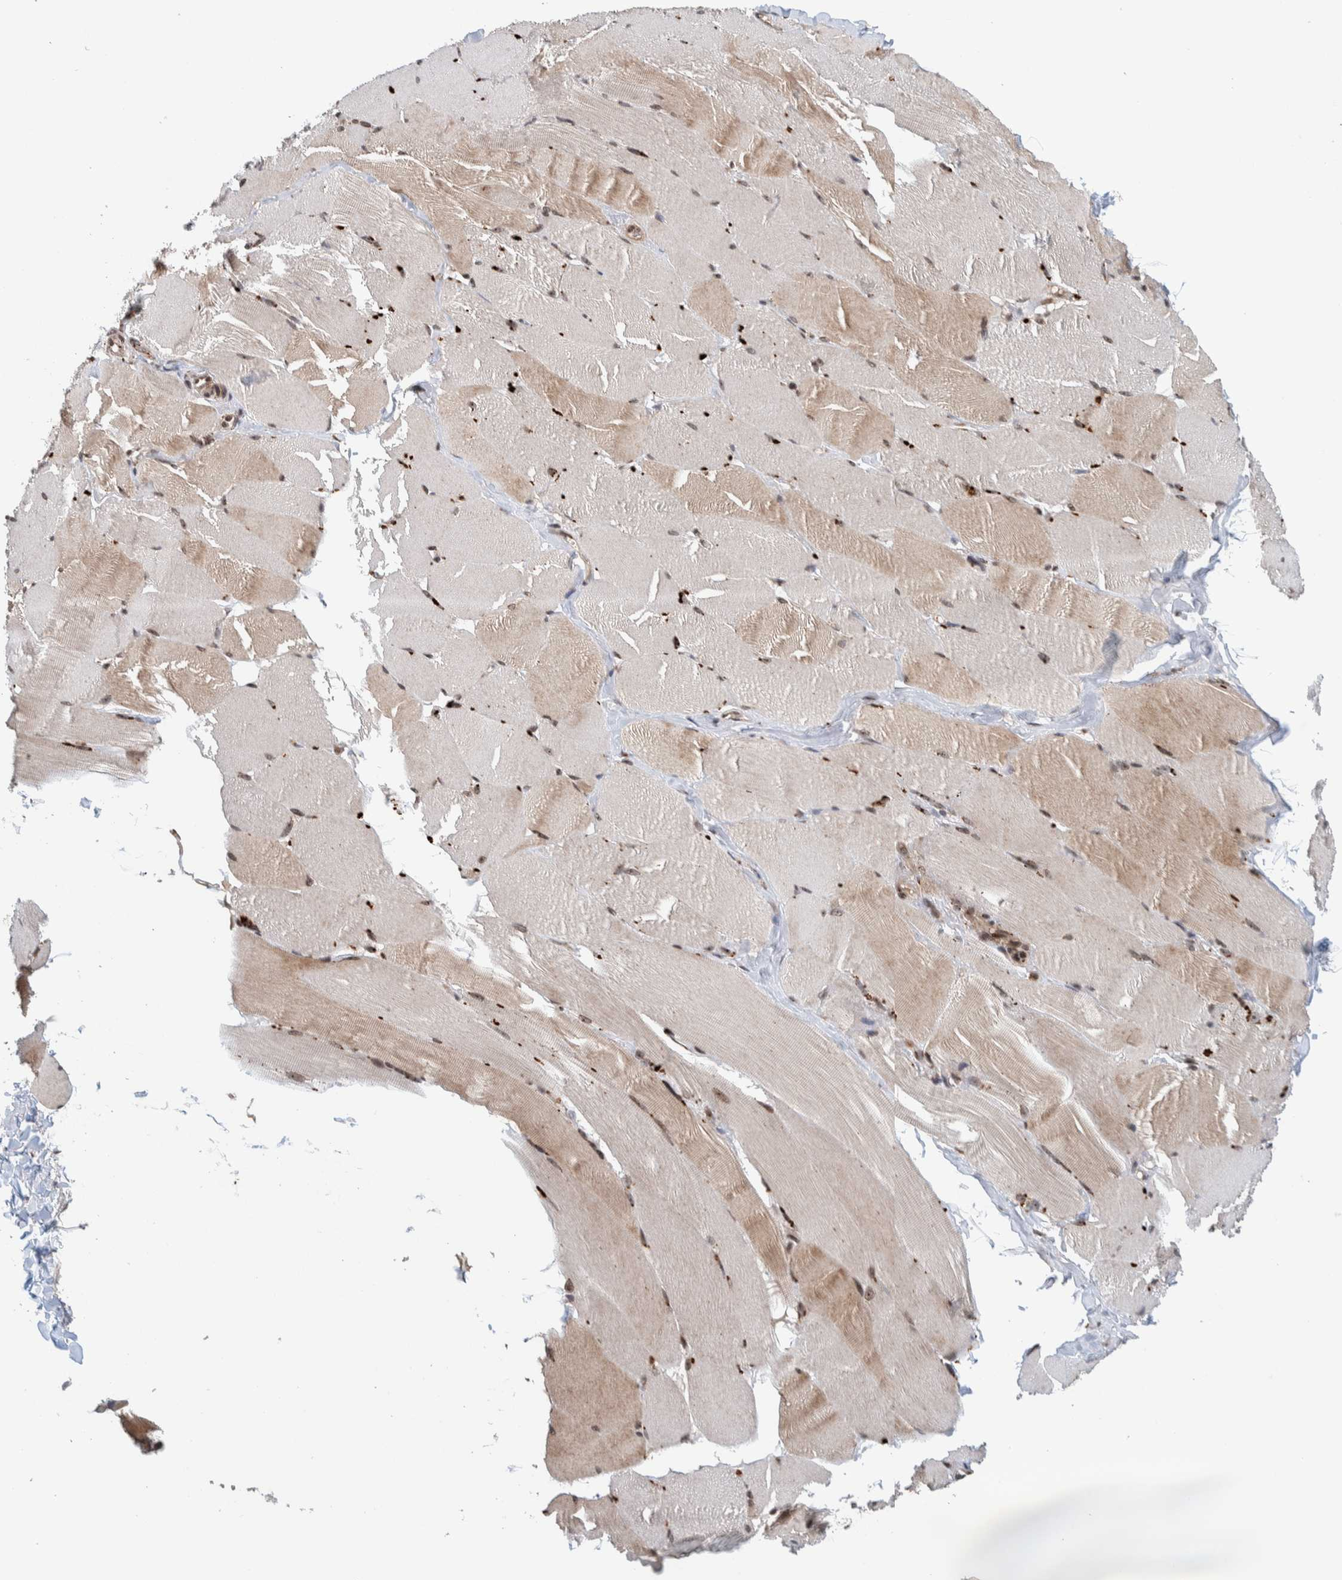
{"staining": {"intensity": "moderate", "quantity": ">75%", "location": "cytoplasmic/membranous"}, "tissue": "skeletal muscle", "cell_type": "Myocytes", "image_type": "normal", "snomed": [{"axis": "morphology", "description": "Normal tissue, NOS"}, {"axis": "topography", "description": "Skin"}, {"axis": "topography", "description": "Skeletal muscle"}], "caption": "Protein staining of benign skeletal muscle reveals moderate cytoplasmic/membranous staining in about >75% of myocytes.", "gene": "CCDC182", "patient": {"sex": "male", "age": 83}}